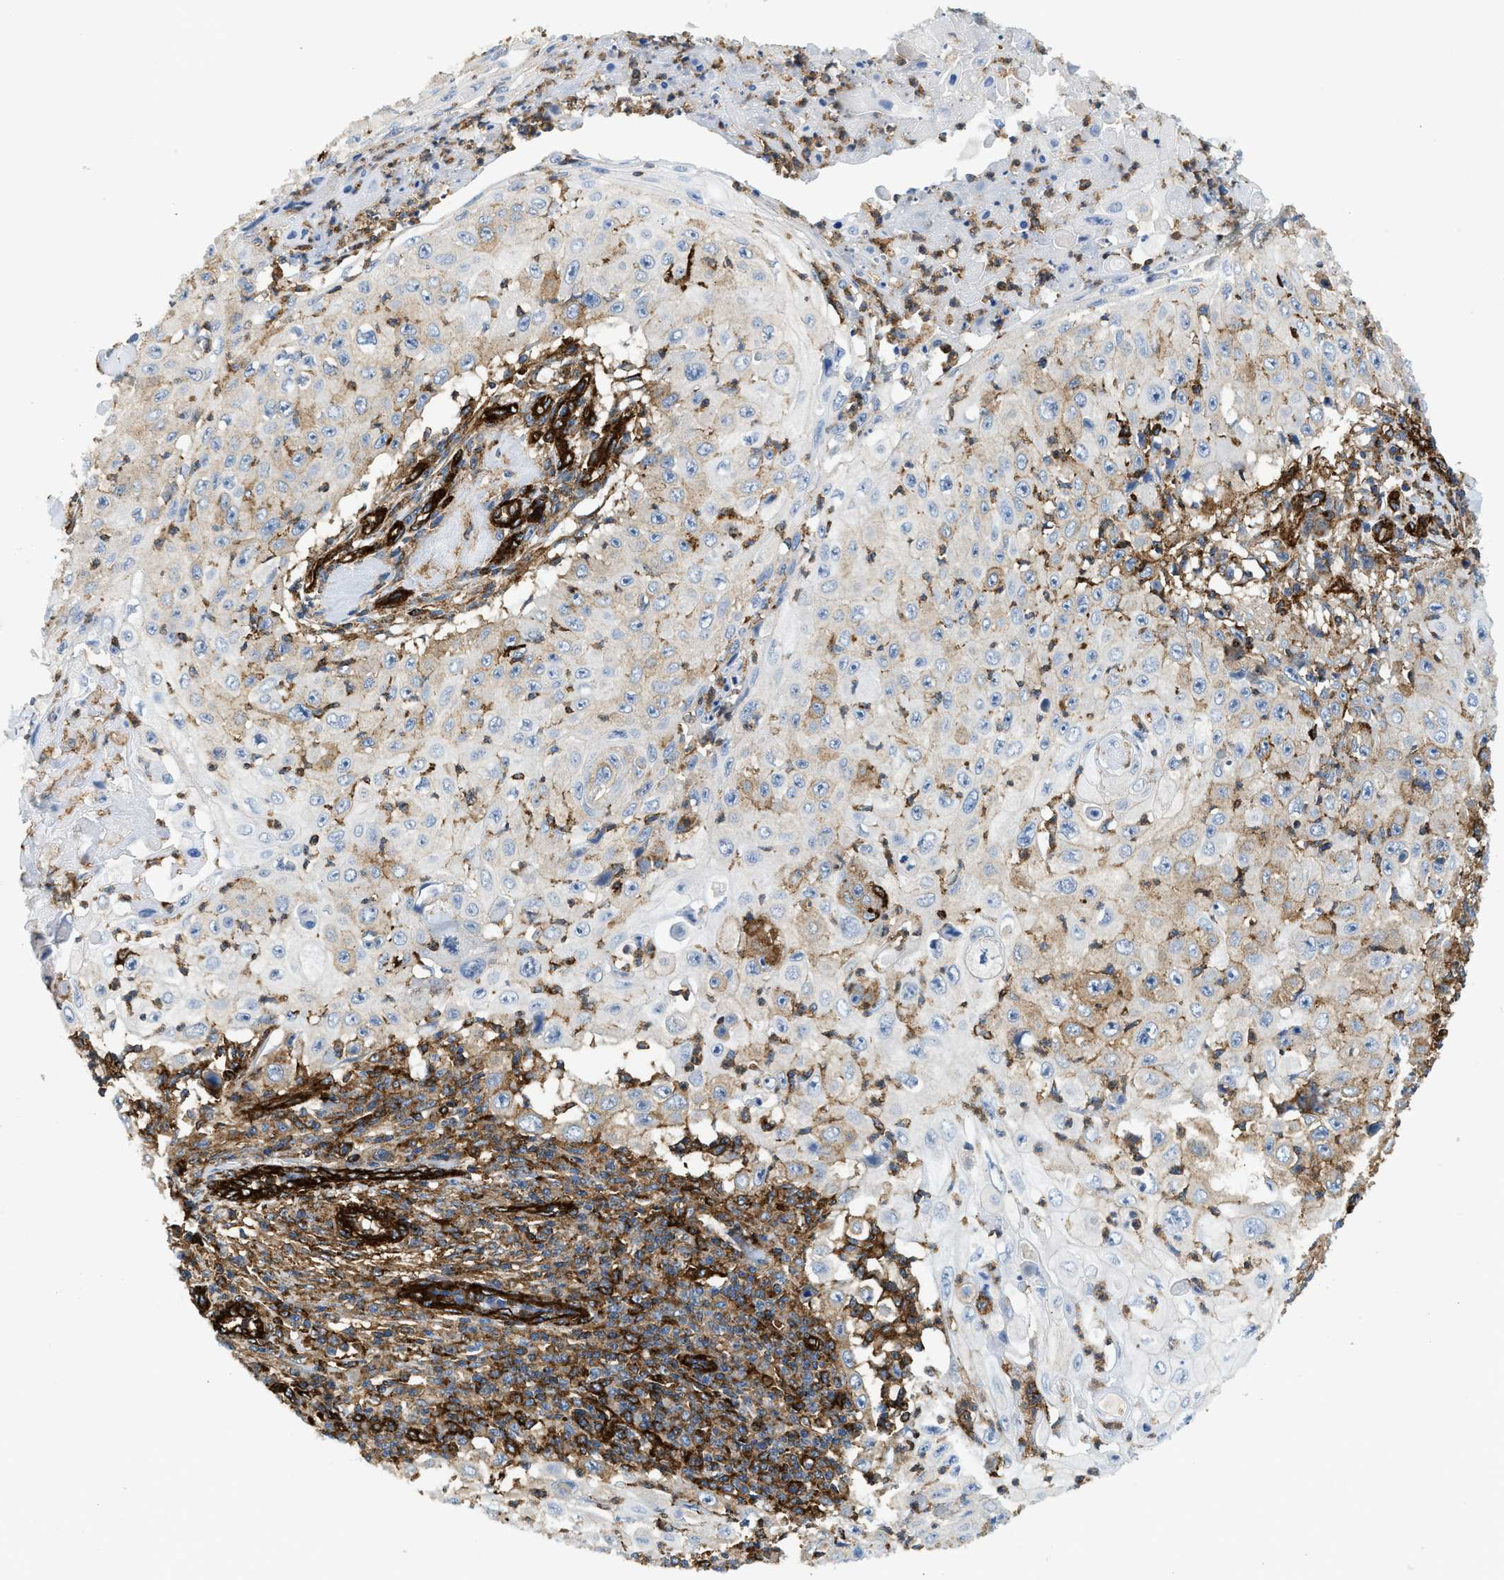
{"staining": {"intensity": "moderate", "quantity": ">75%", "location": "cytoplasmic/membranous"}, "tissue": "skin cancer", "cell_type": "Tumor cells", "image_type": "cancer", "snomed": [{"axis": "morphology", "description": "Squamous cell carcinoma, NOS"}, {"axis": "topography", "description": "Skin"}], "caption": "Immunohistochemical staining of skin cancer (squamous cell carcinoma) reveals moderate cytoplasmic/membranous protein expression in about >75% of tumor cells.", "gene": "HIP1", "patient": {"sex": "male", "age": 86}}